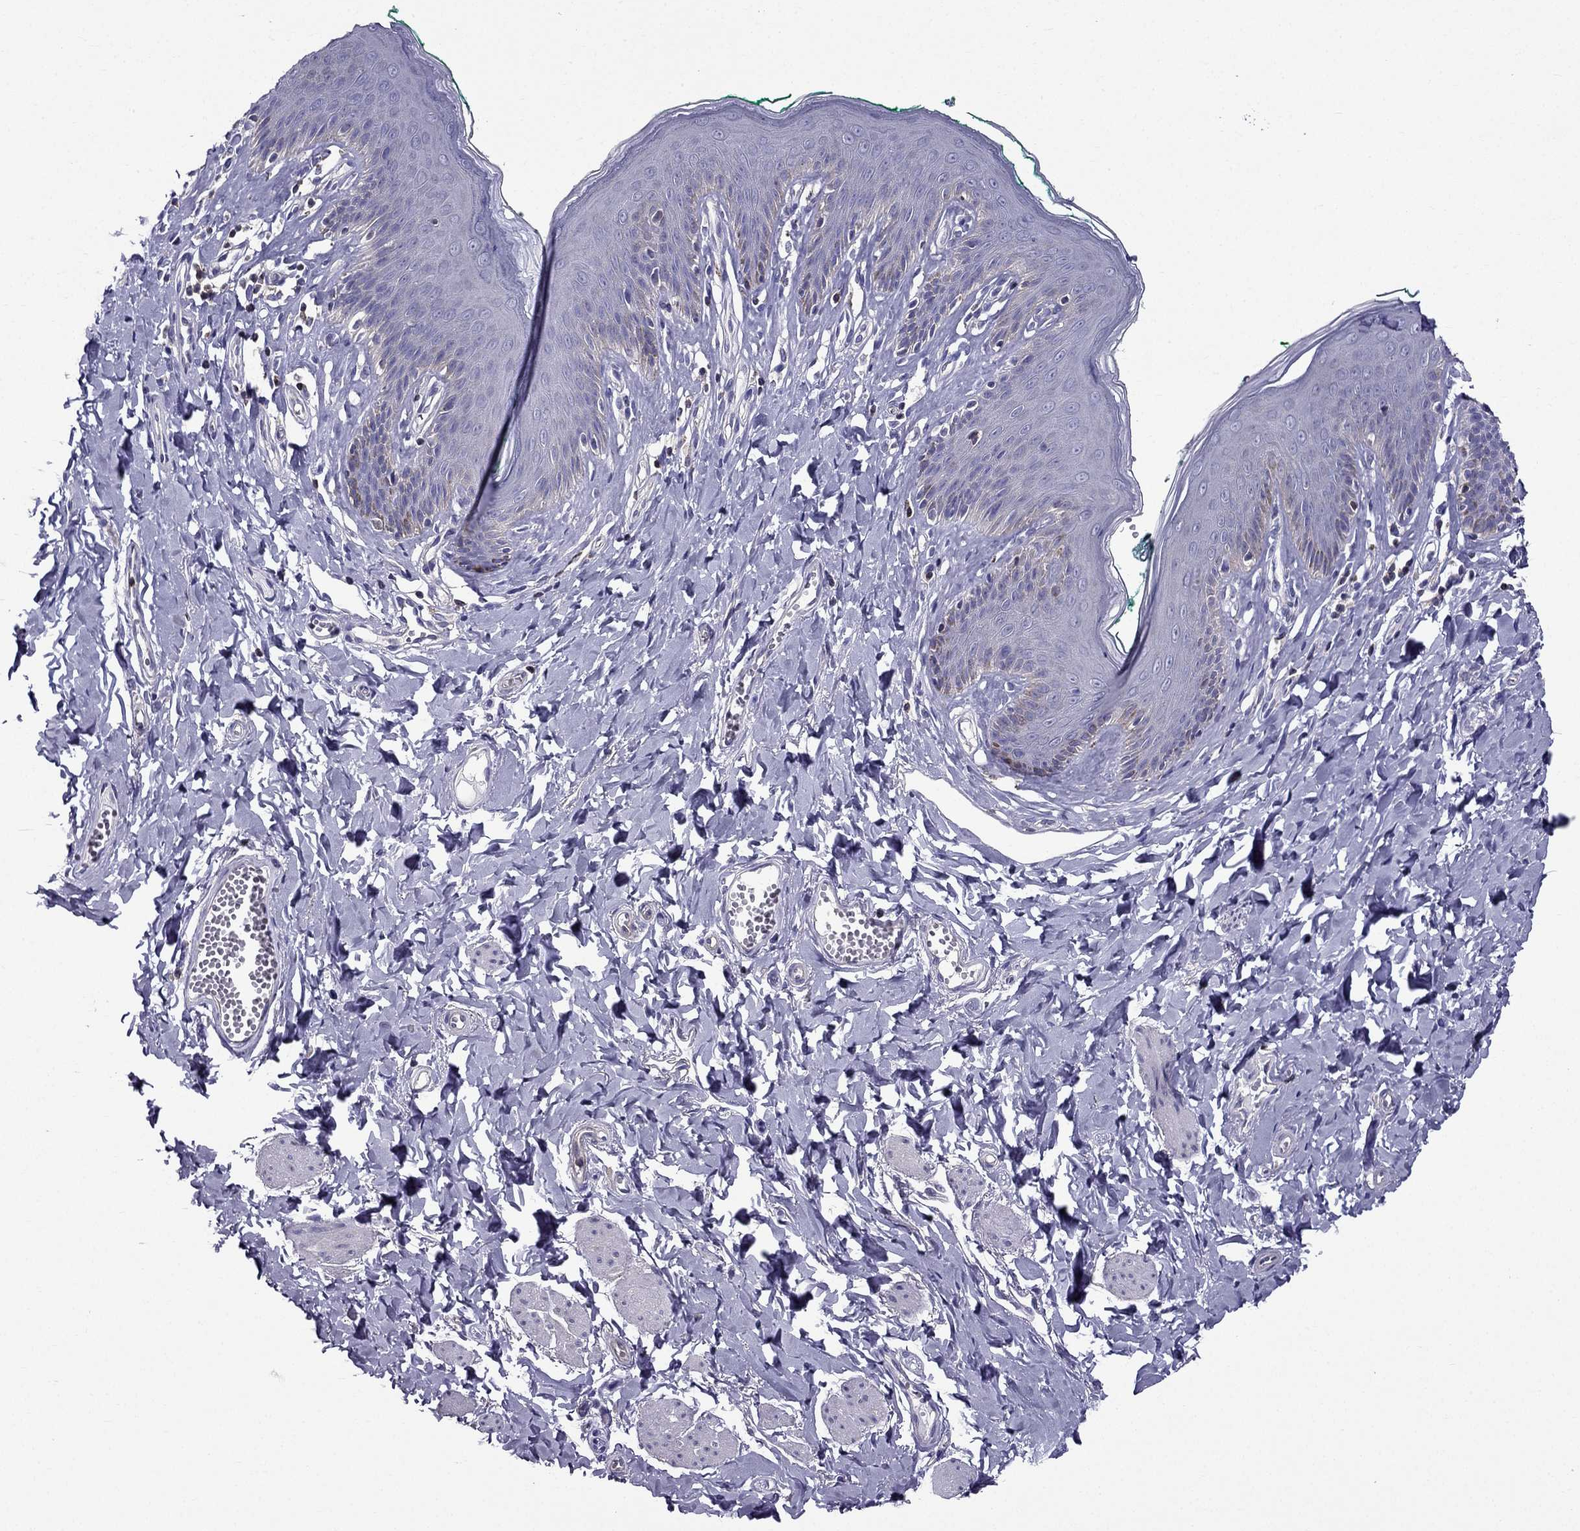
{"staining": {"intensity": "weak", "quantity": "<25%", "location": "cytoplasmic/membranous"}, "tissue": "skin", "cell_type": "Epidermal cells", "image_type": "normal", "snomed": [{"axis": "morphology", "description": "Normal tissue, NOS"}, {"axis": "topography", "description": "Vulva"}], "caption": "Immunohistochemistry (IHC) photomicrograph of unremarkable human skin stained for a protein (brown), which reveals no staining in epidermal cells. (DAB immunohistochemistry with hematoxylin counter stain).", "gene": "AAK1", "patient": {"sex": "female", "age": 66}}